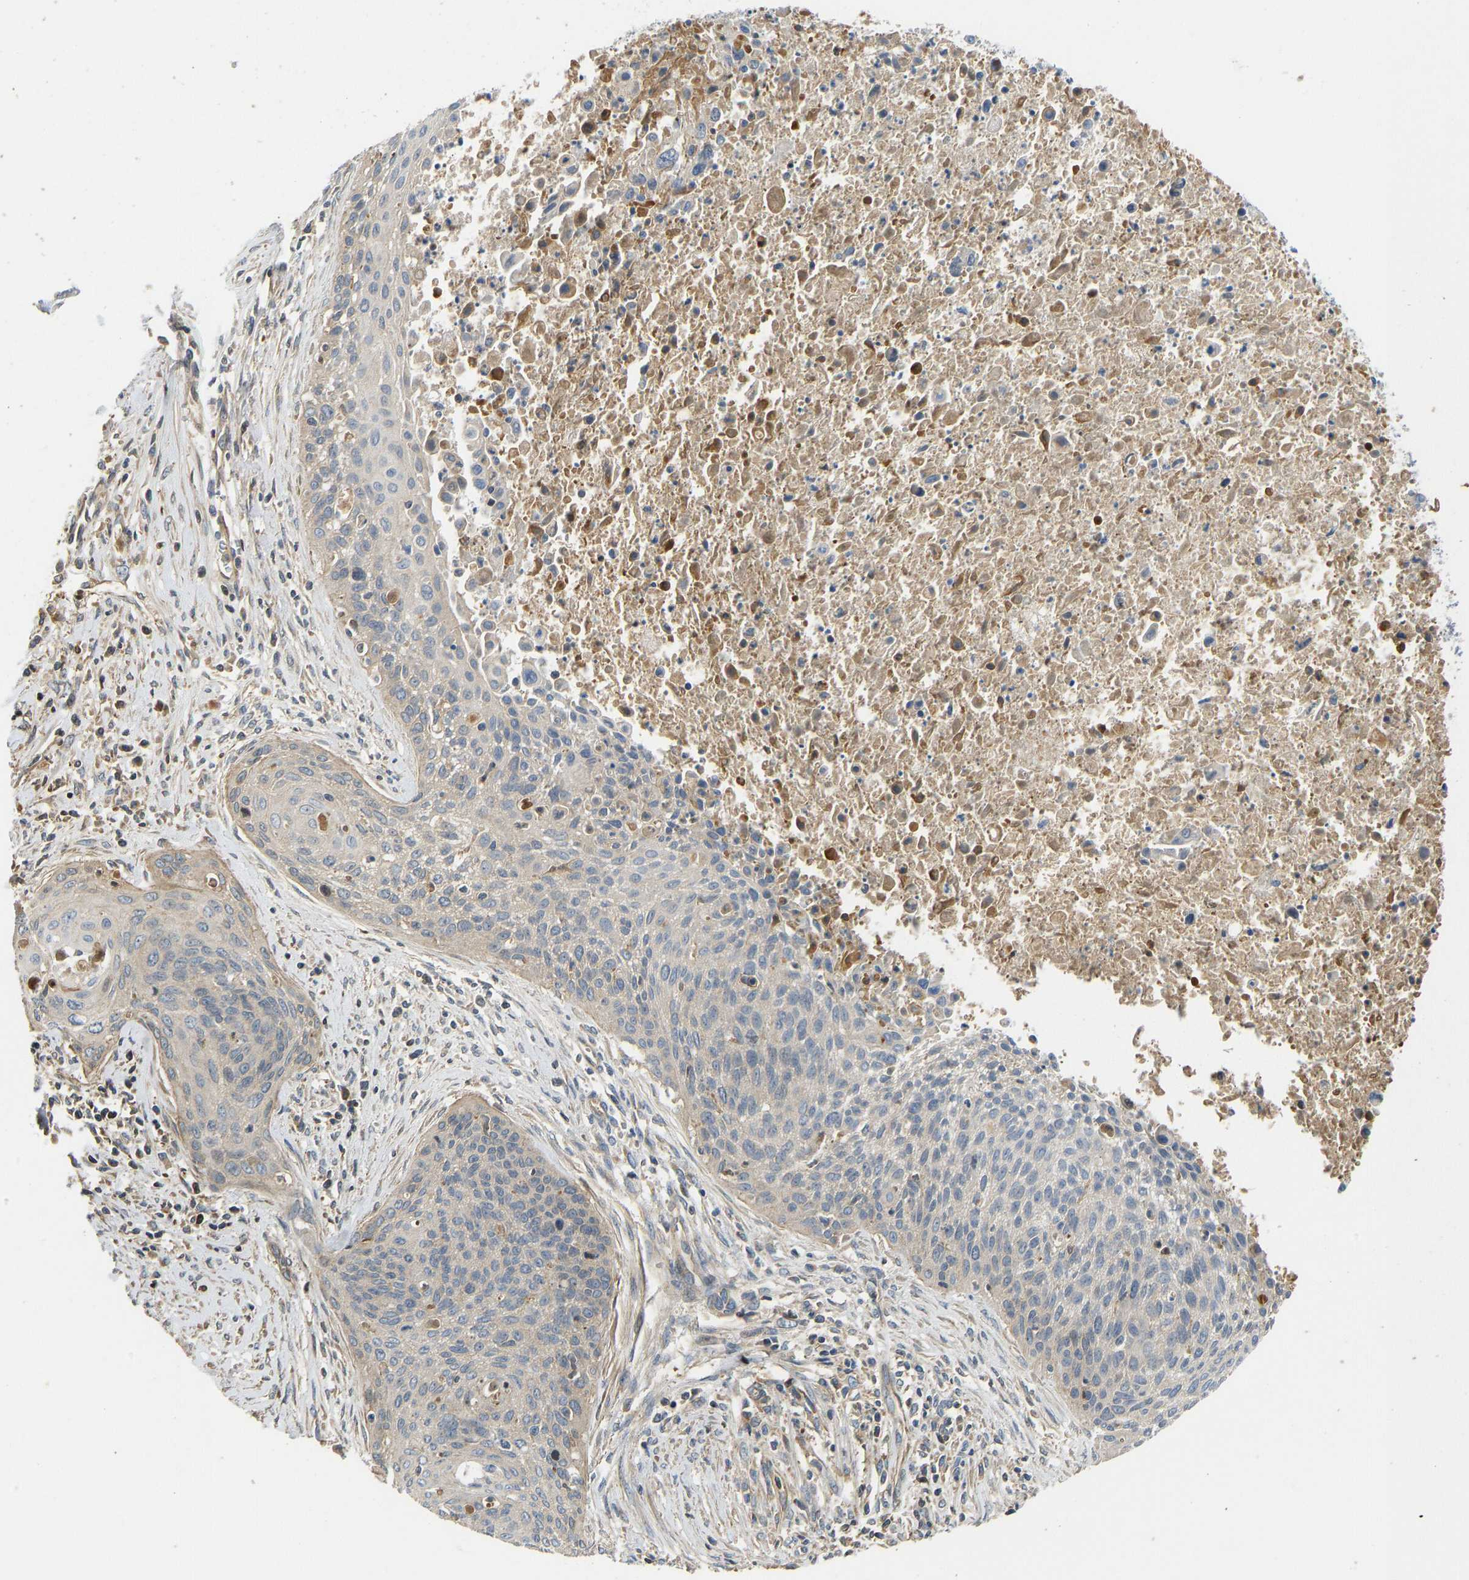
{"staining": {"intensity": "negative", "quantity": "none", "location": "none"}, "tissue": "cervical cancer", "cell_type": "Tumor cells", "image_type": "cancer", "snomed": [{"axis": "morphology", "description": "Squamous cell carcinoma, NOS"}, {"axis": "topography", "description": "Cervix"}], "caption": "Immunohistochemistry photomicrograph of human cervical cancer stained for a protein (brown), which demonstrates no staining in tumor cells. Brightfield microscopy of immunohistochemistry (IHC) stained with DAB (3,3'-diaminobenzidine) (brown) and hematoxylin (blue), captured at high magnification.", "gene": "VCPKMT", "patient": {"sex": "female", "age": 55}}